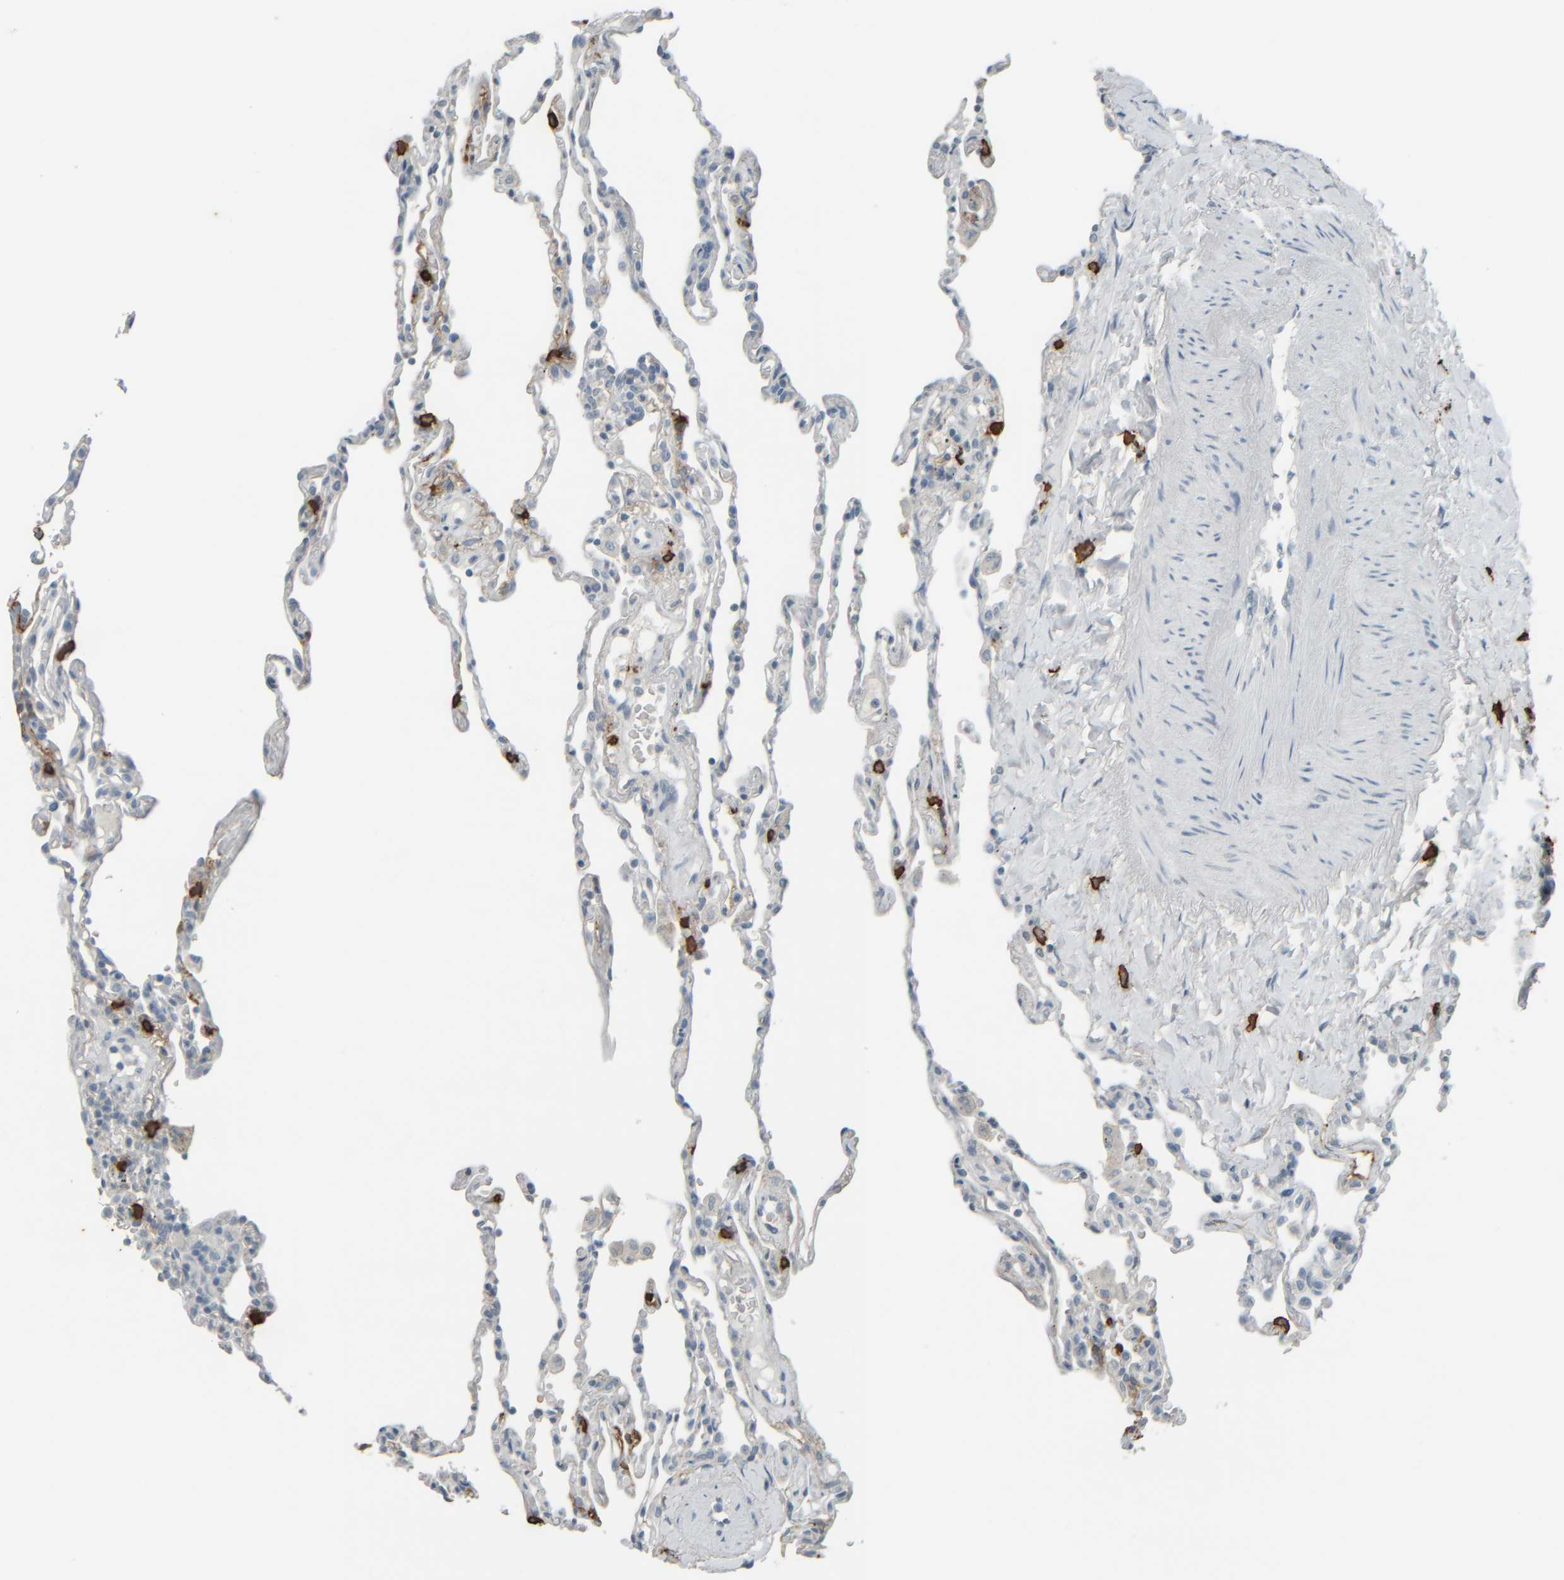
{"staining": {"intensity": "negative", "quantity": "none", "location": "none"}, "tissue": "lung", "cell_type": "Alveolar cells", "image_type": "normal", "snomed": [{"axis": "morphology", "description": "Normal tissue, NOS"}, {"axis": "topography", "description": "Lung"}], "caption": "Immunohistochemistry of unremarkable human lung reveals no expression in alveolar cells.", "gene": "TPSAB1", "patient": {"sex": "male", "age": 59}}